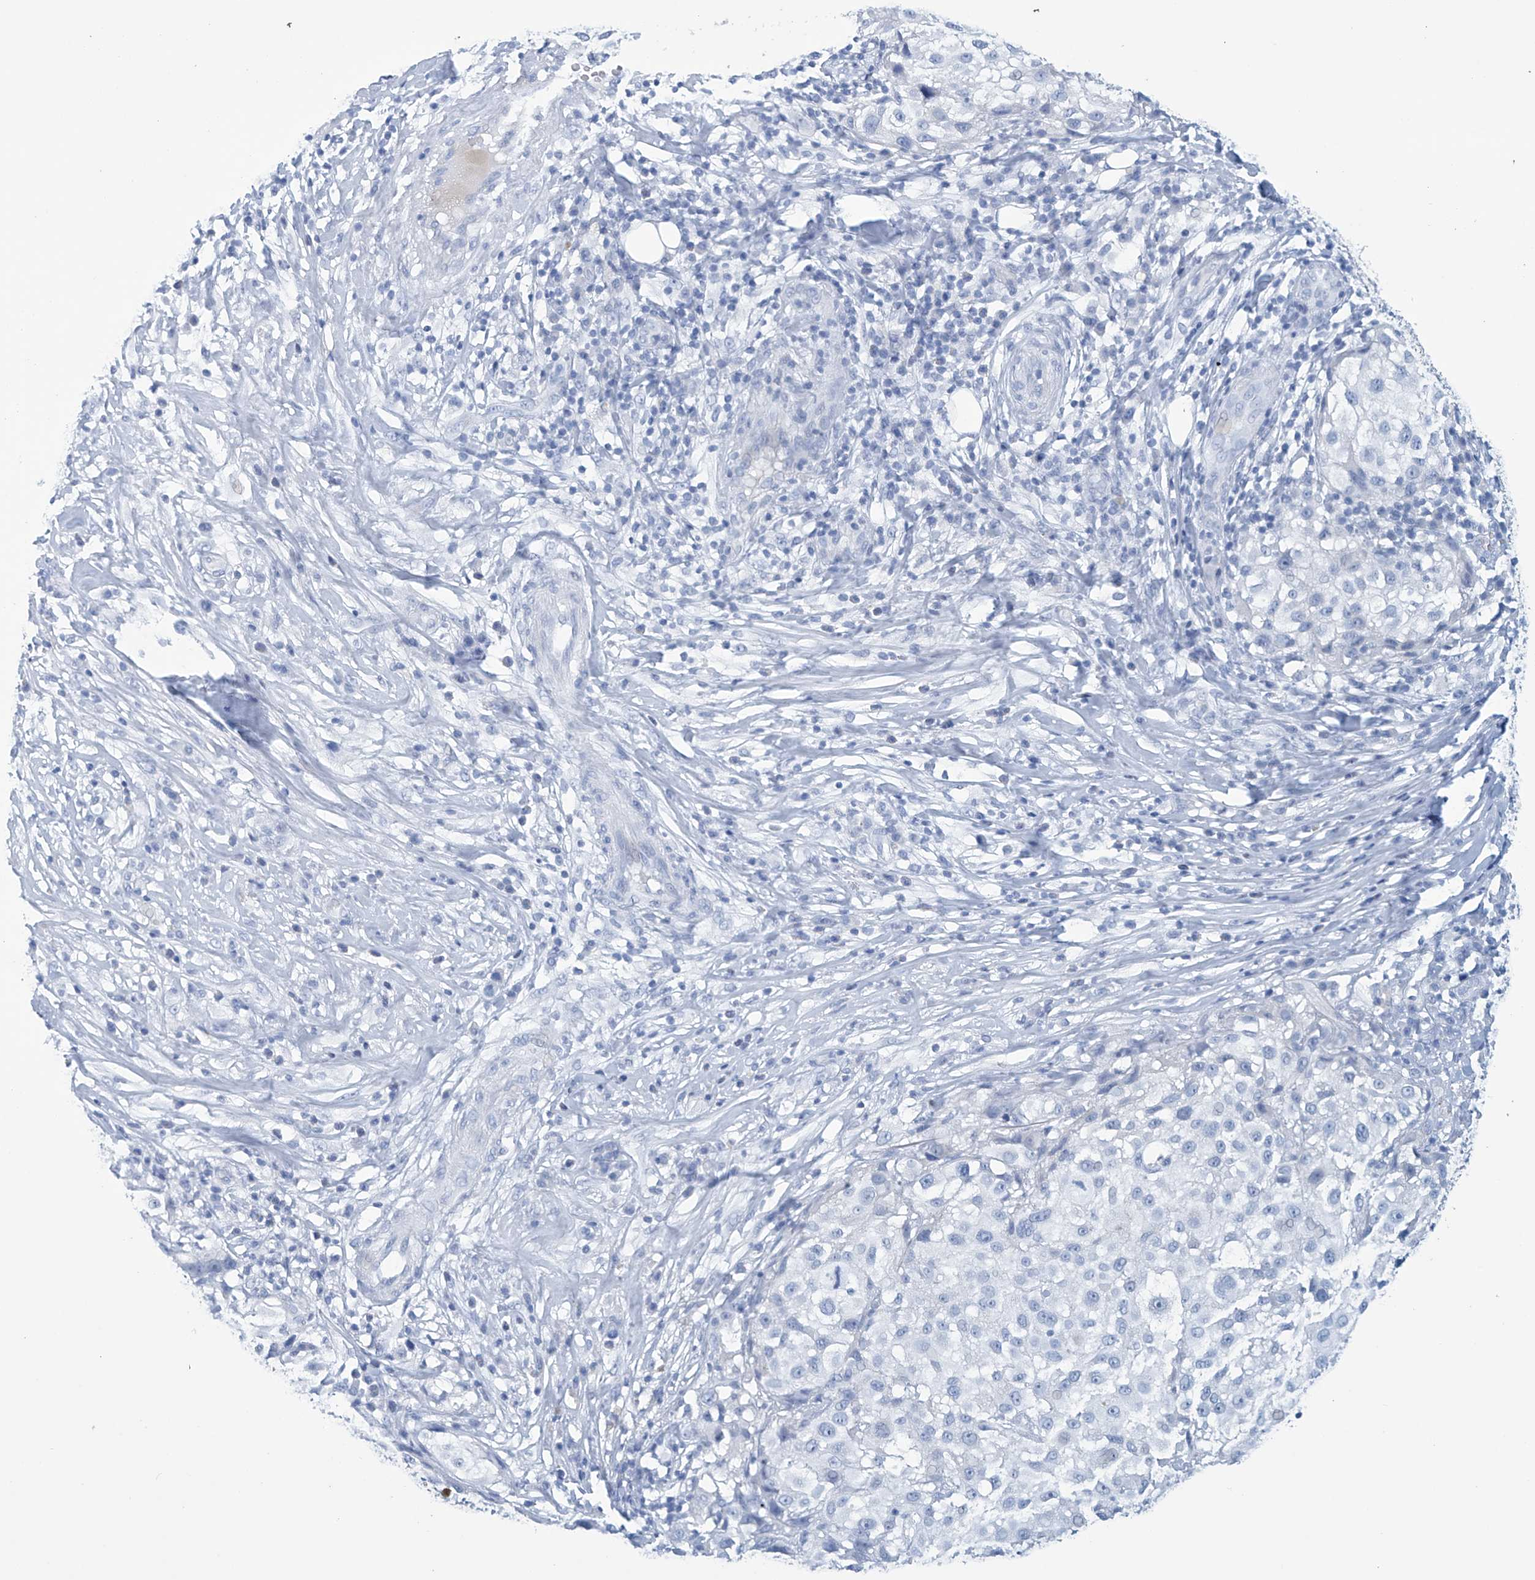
{"staining": {"intensity": "negative", "quantity": "none", "location": "none"}, "tissue": "melanoma", "cell_type": "Tumor cells", "image_type": "cancer", "snomed": [{"axis": "morphology", "description": "Necrosis, NOS"}, {"axis": "morphology", "description": "Malignant melanoma, NOS"}, {"axis": "topography", "description": "Skin"}], "caption": "The micrograph reveals no staining of tumor cells in melanoma.", "gene": "DSP", "patient": {"sex": "female", "age": 87}}